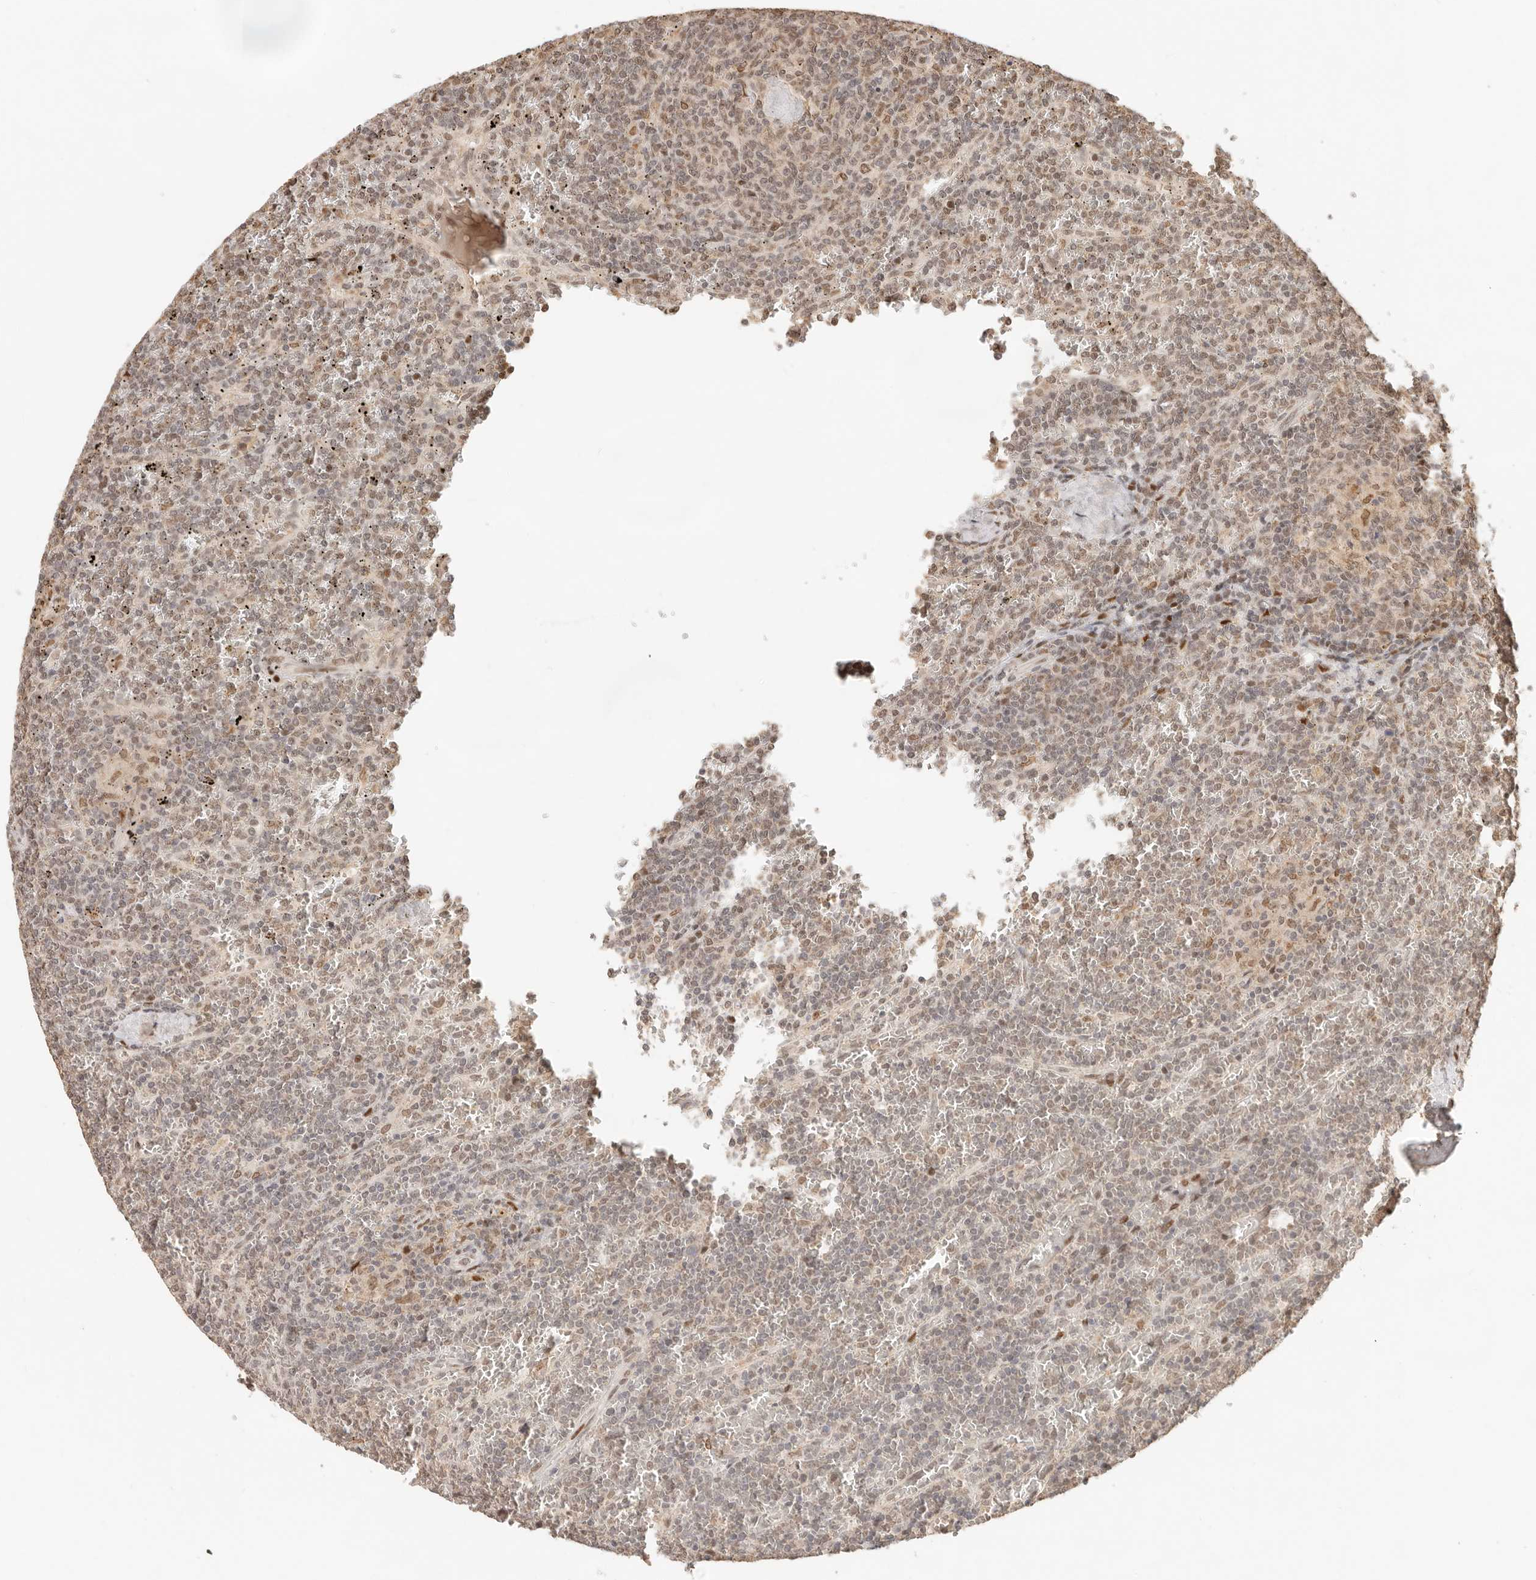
{"staining": {"intensity": "moderate", "quantity": "25%-75%", "location": "nuclear"}, "tissue": "lymphoma", "cell_type": "Tumor cells", "image_type": "cancer", "snomed": [{"axis": "morphology", "description": "Malignant lymphoma, non-Hodgkin's type, Low grade"}, {"axis": "topography", "description": "Spleen"}], "caption": "Moderate nuclear staining is present in about 25%-75% of tumor cells in low-grade malignant lymphoma, non-Hodgkin's type. The protein of interest is stained brown, and the nuclei are stained in blue (DAB IHC with brightfield microscopy, high magnification).", "gene": "NPAS2", "patient": {"sex": "female", "age": 19}}